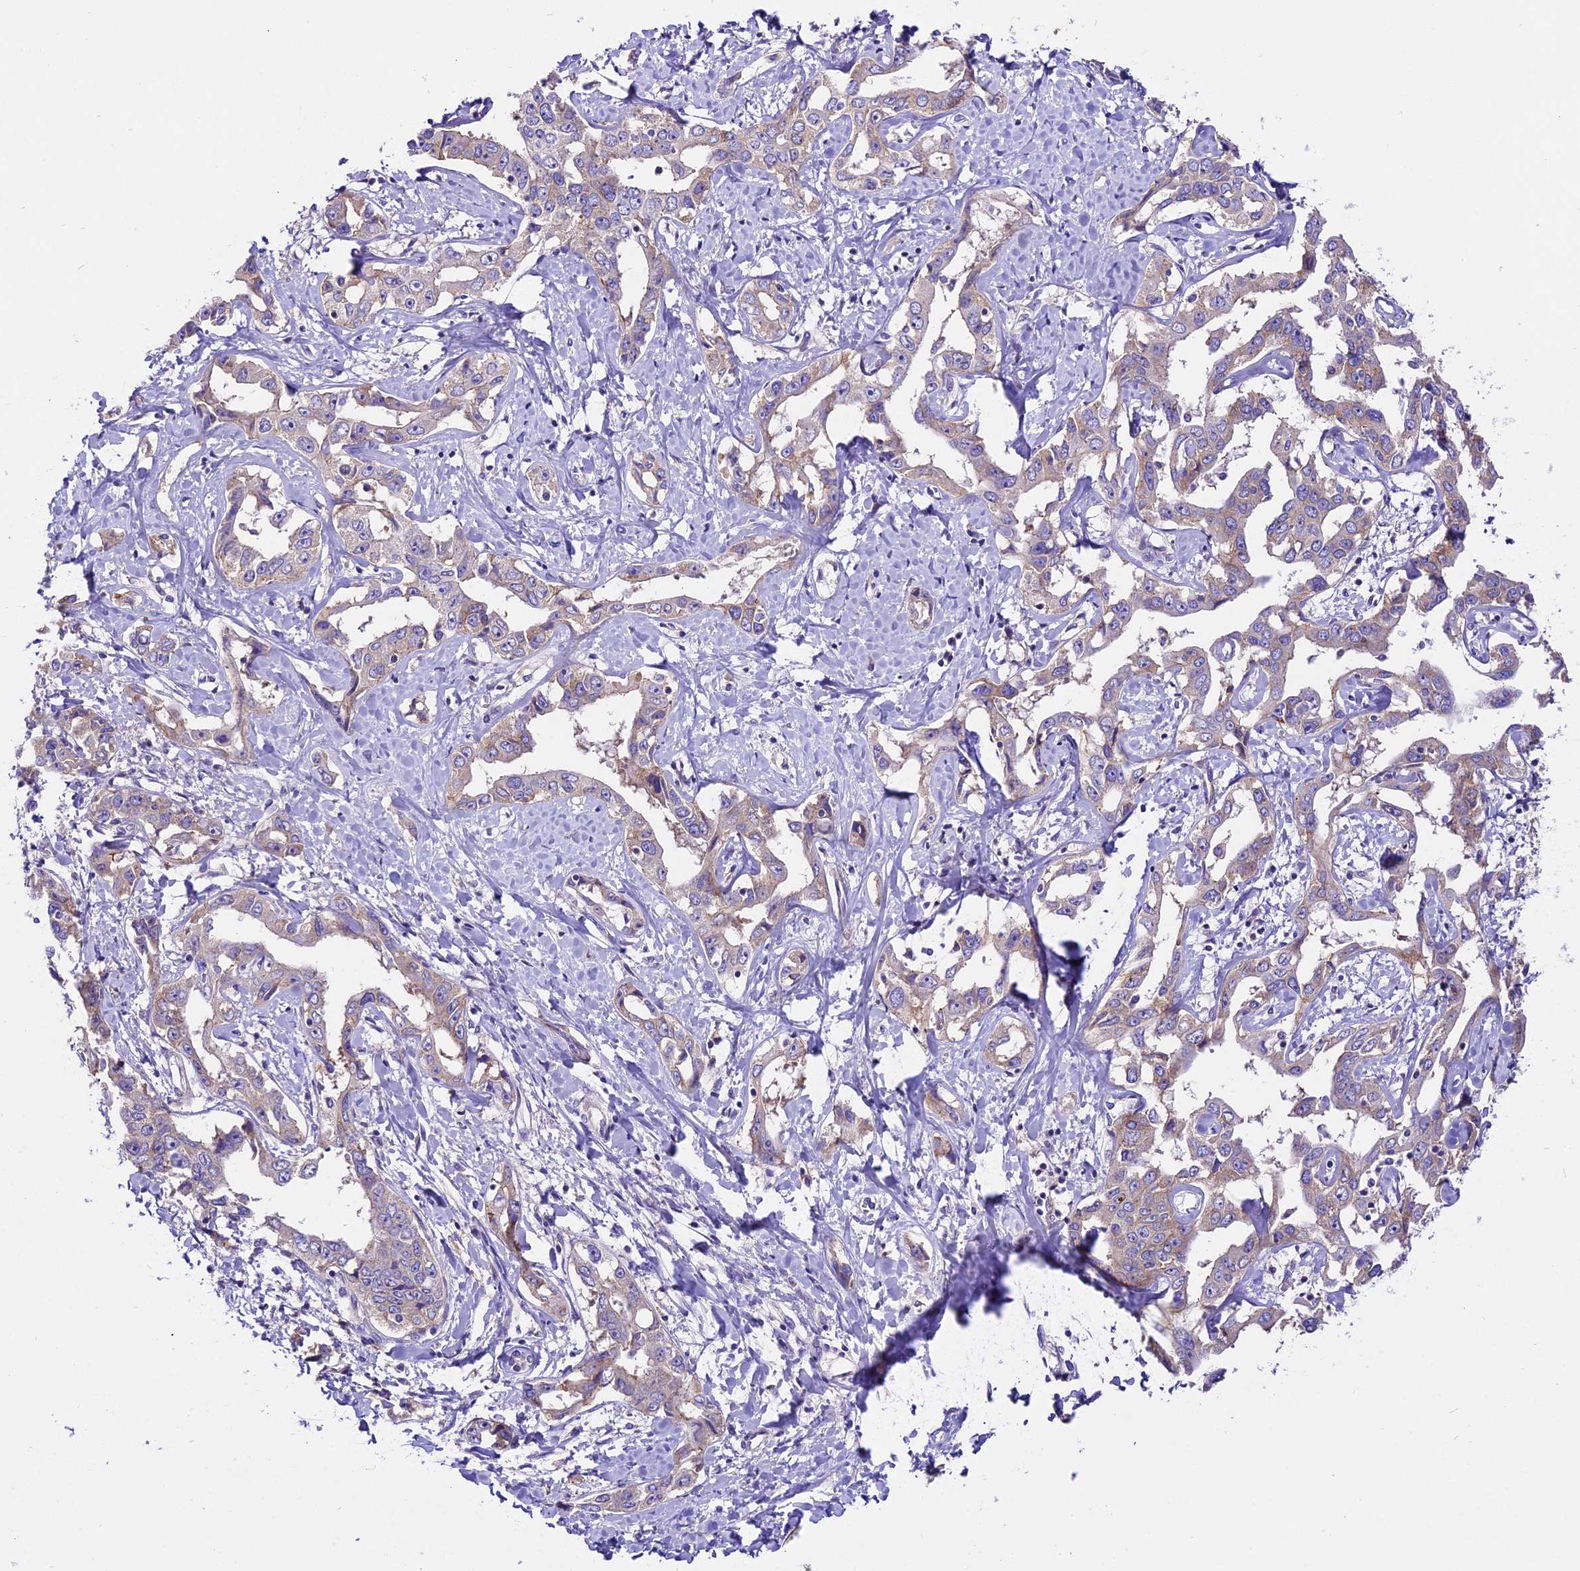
{"staining": {"intensity": "weak", "quantity": ">75%", "location": "cytoplasmic/membranous"}, "tissue": "liver cancer", "cell_type": "Tumor cells", "image_type": "cancer", "snomed": [{"axis": "morphology", "description": "Cholangiocarcinoma"}, {"axis": "topography", "description": "Liver"}], "caption": "Immunohistochemistry (IHC) of liver cancer (cholangiocarcinoma) displays low levels of weak cytoplasmic/membranous expression in about >75% of tumor cells.", "gene": "PEMT", "patient": {"sex": "male", "age": 59}}